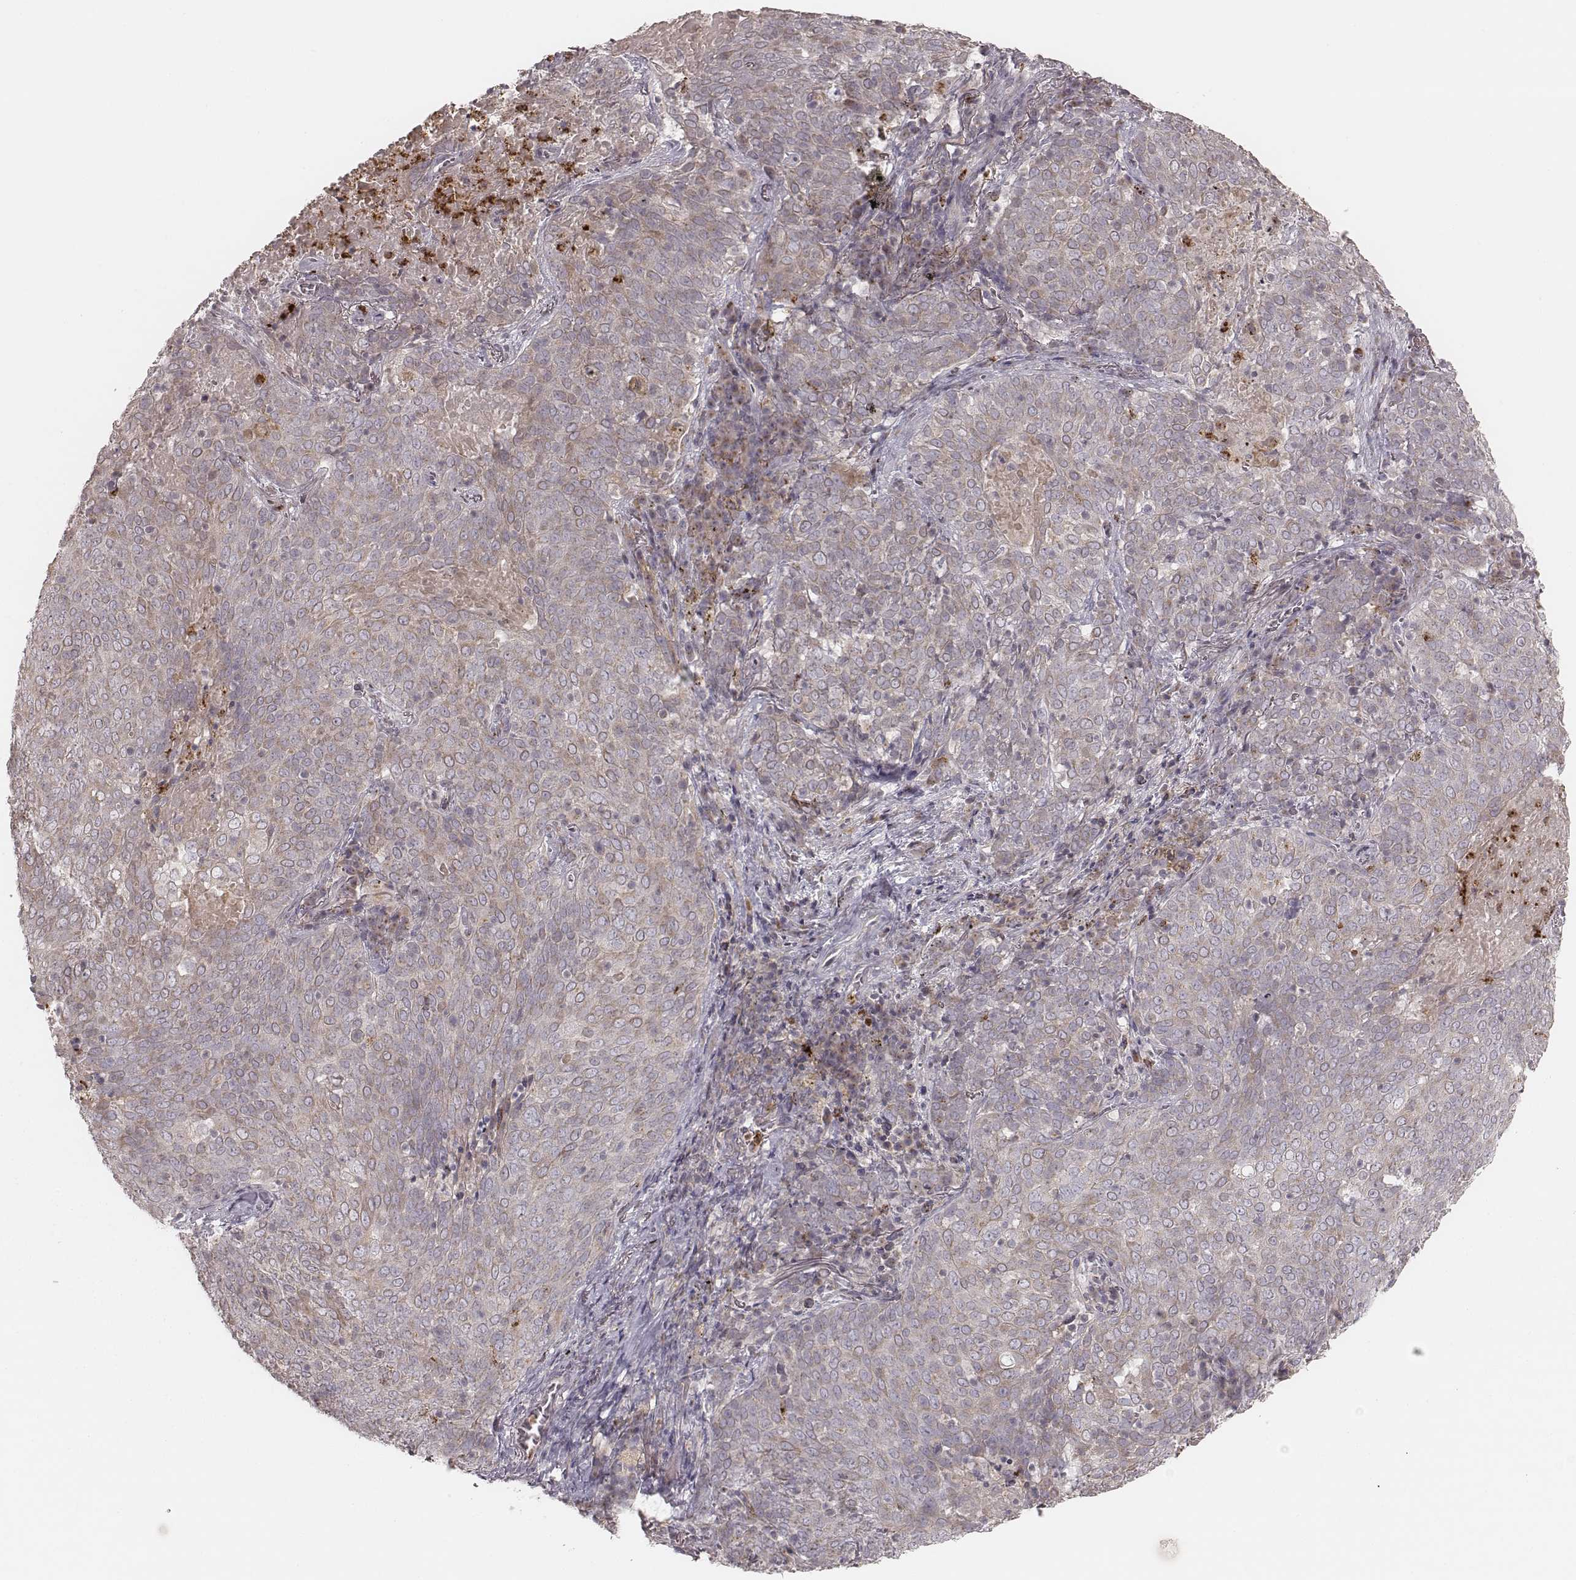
{"staining": {"intensity": "weak", "quantity": ">75%", "location": "cytoplasmic/membranous"}, "tissue": "lung cancer", "cell_type": "Tumor cells", "image_type": "cancer", "snomed": [{"axis": "morphology", "description": "Squamous cell carcinoma, NOS"}, {"axis": "topography", "description": "Lung"}], "caption": "Immunohistochemical staining of lung squamous cell carcinoma exhibits low levels of weak cytoplasmic/membranous protein staining in about >75% of tumor cells.", "gene": "ABCA7", "patient": {"sex": "male", "age": 82}}